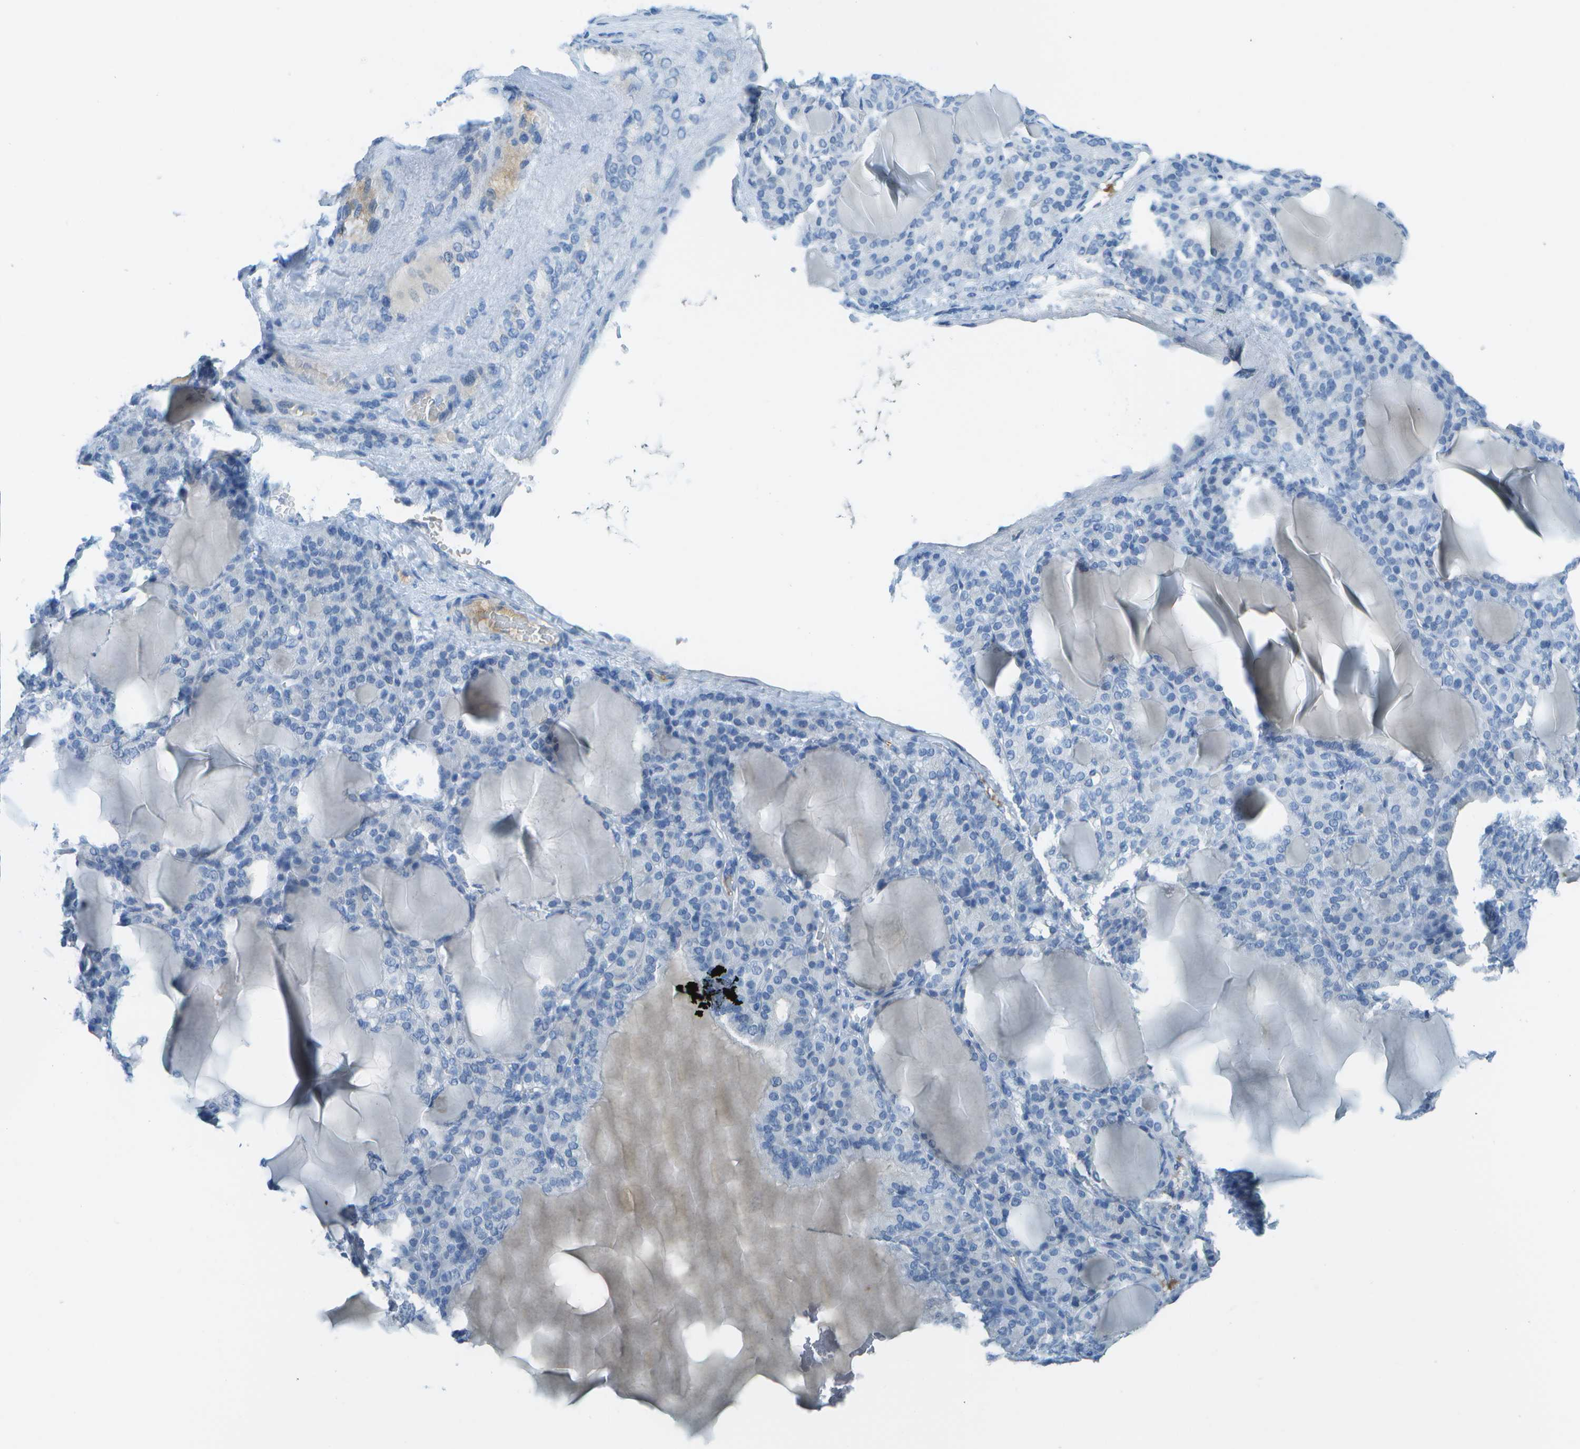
{"staining": {"intensity": "negative", "quantity": "none", "location": "none"}, "tissue": "thyroid gland", "cell_type": "Glandular cells", "image_type": "normal", "snomed": [{"axis": "morphology", "description": "Normal tissue, NOS"}, {"axis": "topography", "description": "Thyroid gland"}], "caption": "This histopathology image is of unremarkable thyroid gland stained with immunohistochemistry (IHC) to label a protein in brown with the nuclei are counter-stained blue. There is no positivity in glandular cells. Nuclei are stained in blue.", "gene": "C1S", "patient": {"sex": "female", "age": 28}}